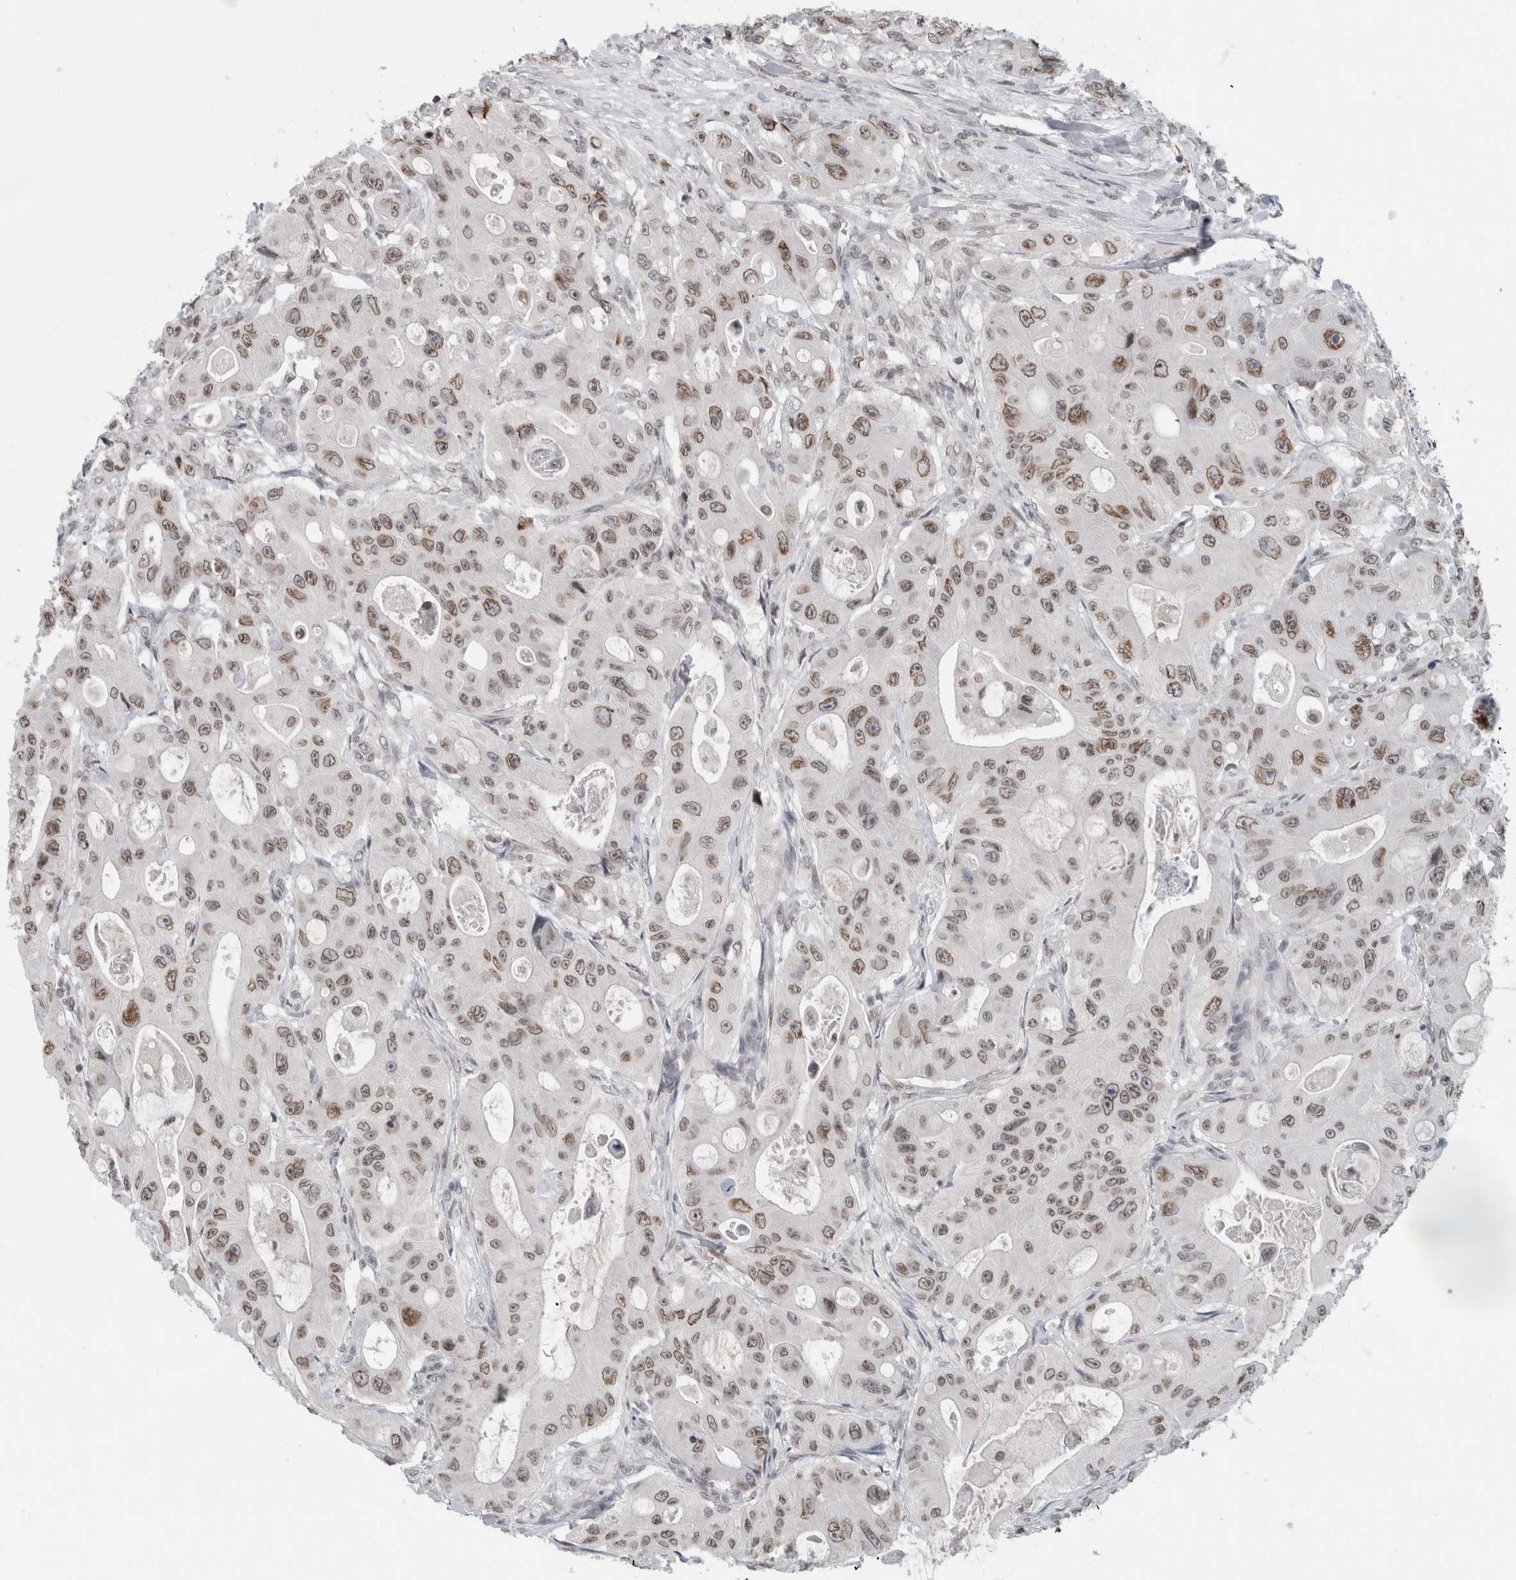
{"staining": {"intensity": "moderate", "quantity": ">75%", "location": "cytoplasmic/membranous,nuclear"}, "tissue": "colorectal cancer", "cell_type": "Tumor cells", "image_type": "cancer", "snomed": [{"axis": "morphology", "description": "Adenocarcinoma, NOS"}, {"axis": "topography", "description": "Colon"}], "caption": "Colorectal cancer stained with immunohistochemistry demonstrates moderate cytoplasmic/membranous and nuclear staining in approximately >75% of tumor cells.", "gene": "ZNF770", "patient": {"sex": "female", "age": 46}}